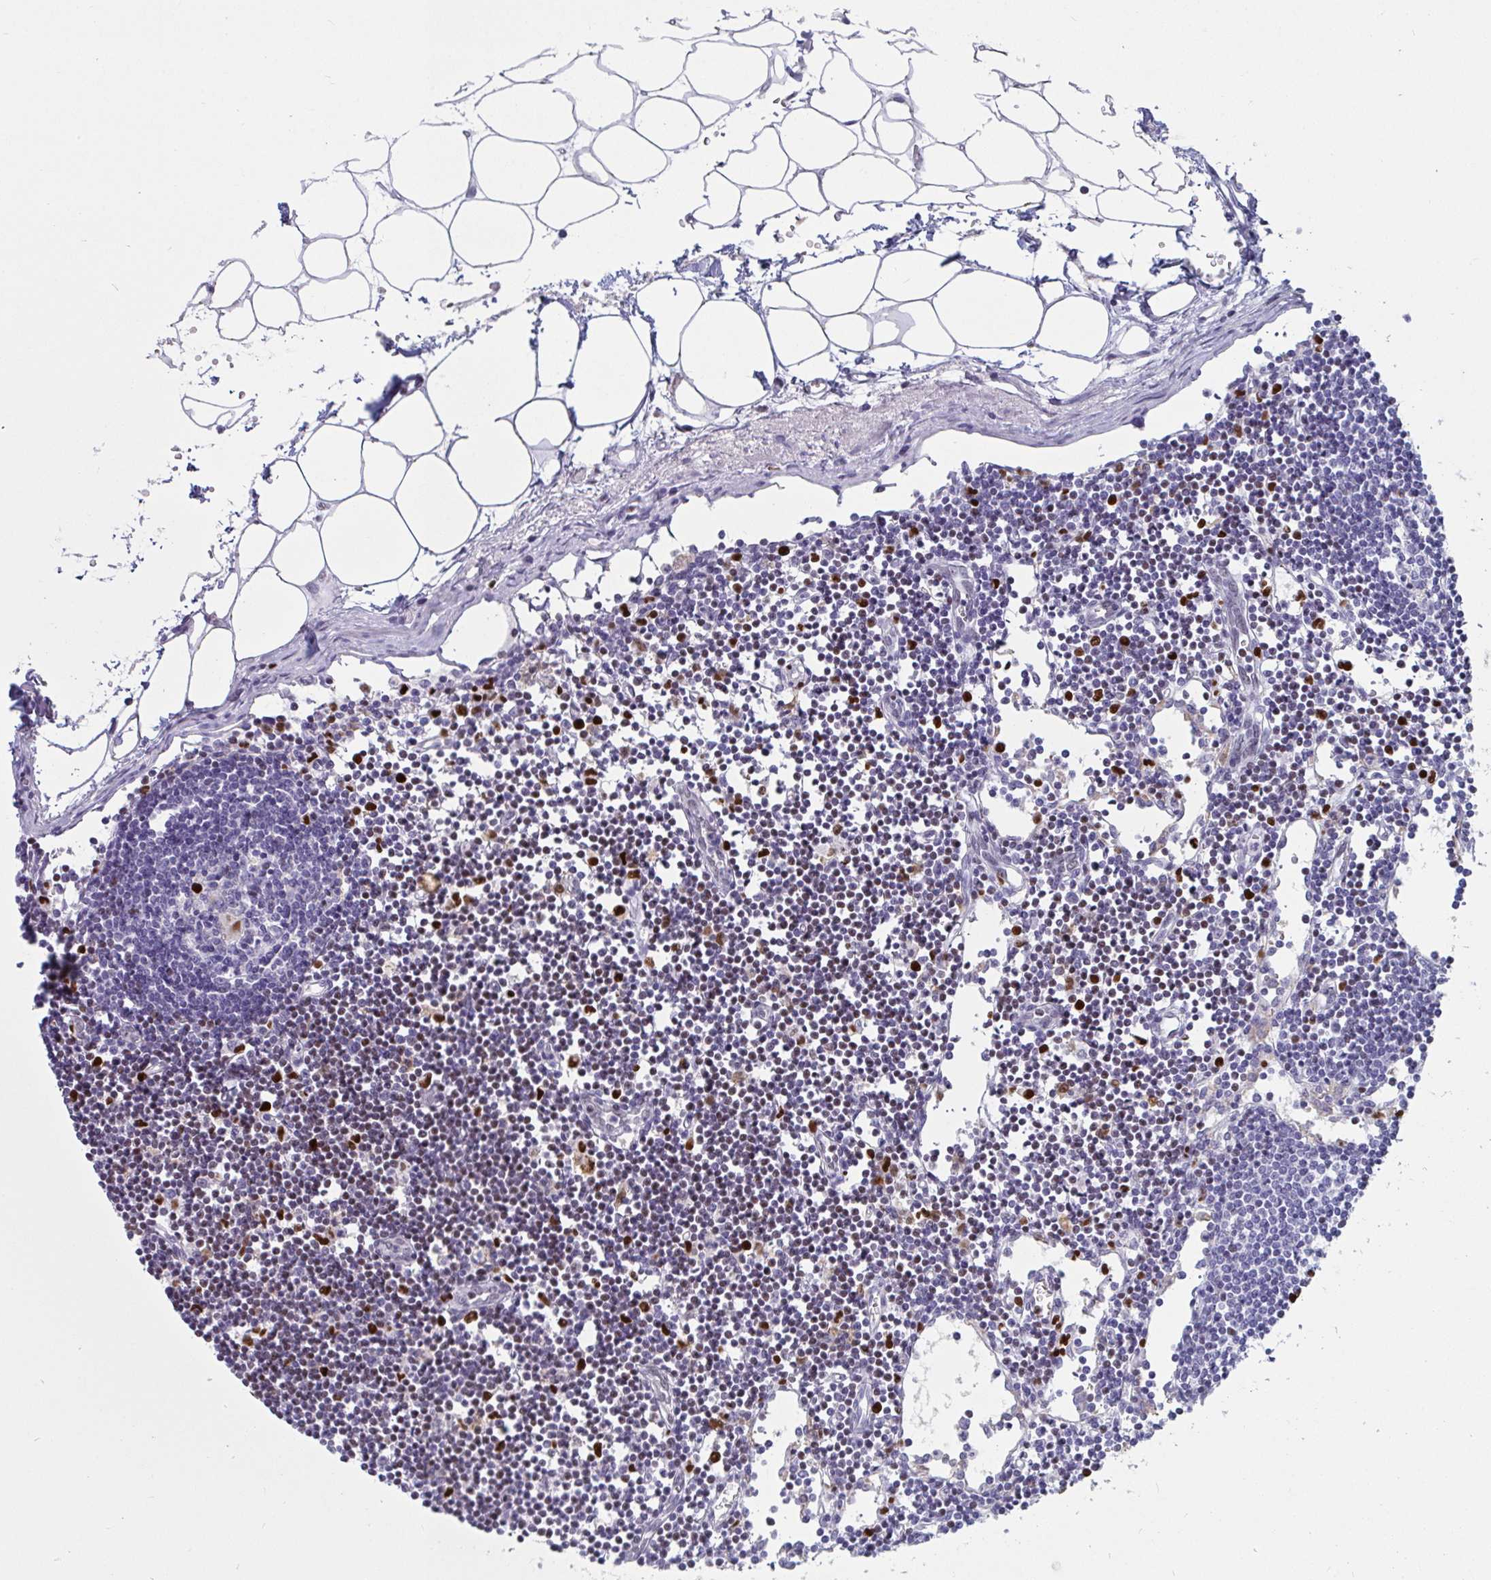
{"staining": {"intensity": "strong", "quantity": "<25%", "location": "nuclear"}, "tissue": "lymph node", "cell_type": "Germinal center cells", "image_type": "normal", "snomed": [{"axis": "morphology", "description": "Normal tissue, NOS"}, {"axis": "topography", "description": "Lymph node"}], "caption": "Germinal center cells reveal medium levels of strong nuclear staining in about <25% of cells in unremarkable human lymph node.", "gene": "ZNF586", "patient": {"sex": "female", "age": 65}}